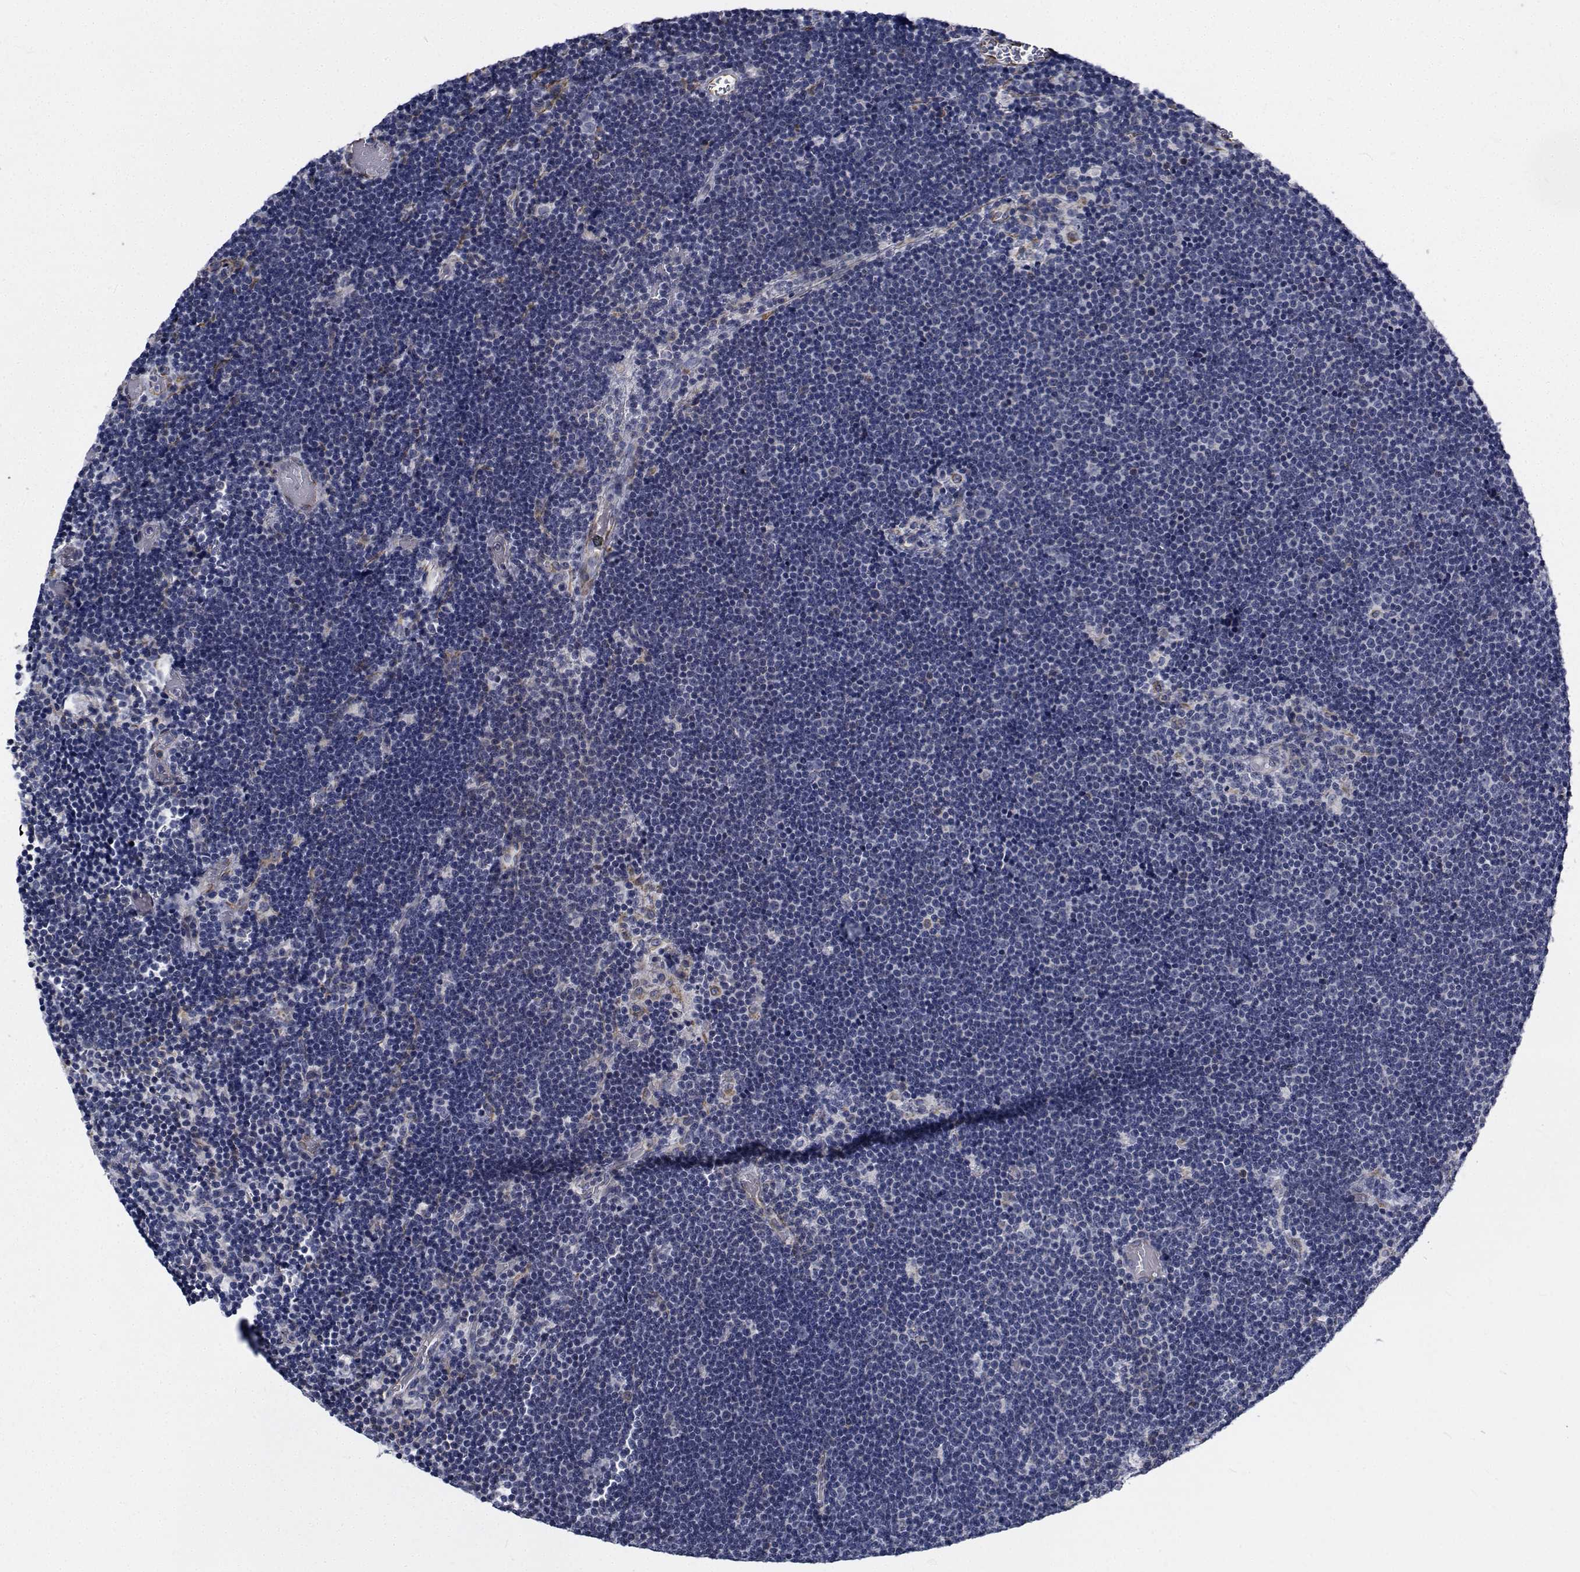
{"staining": {"intensity": "negative", "quantity": "none", "location": "none"}, "tissue": "lymphoma", "cell_type": "Tumor cells", "image_type": "cancer", "snomed": [{"axis": "morphology", "description": "Malignant lymphoma, non-Hodgkin's type, Low grade"}, {"axis": "topography", "description": "Brain"}], "caption": "This image is of low-grade malignant lymphoma, non-Hodgkin's type stained with immunohistochemistry (IHC) to label a protein in brown with the nuclei are counter-stained blue. There is no positivity in tumor cells.", "gene": "TTBK1", "patient": {"sex": "female", "age": 66}}